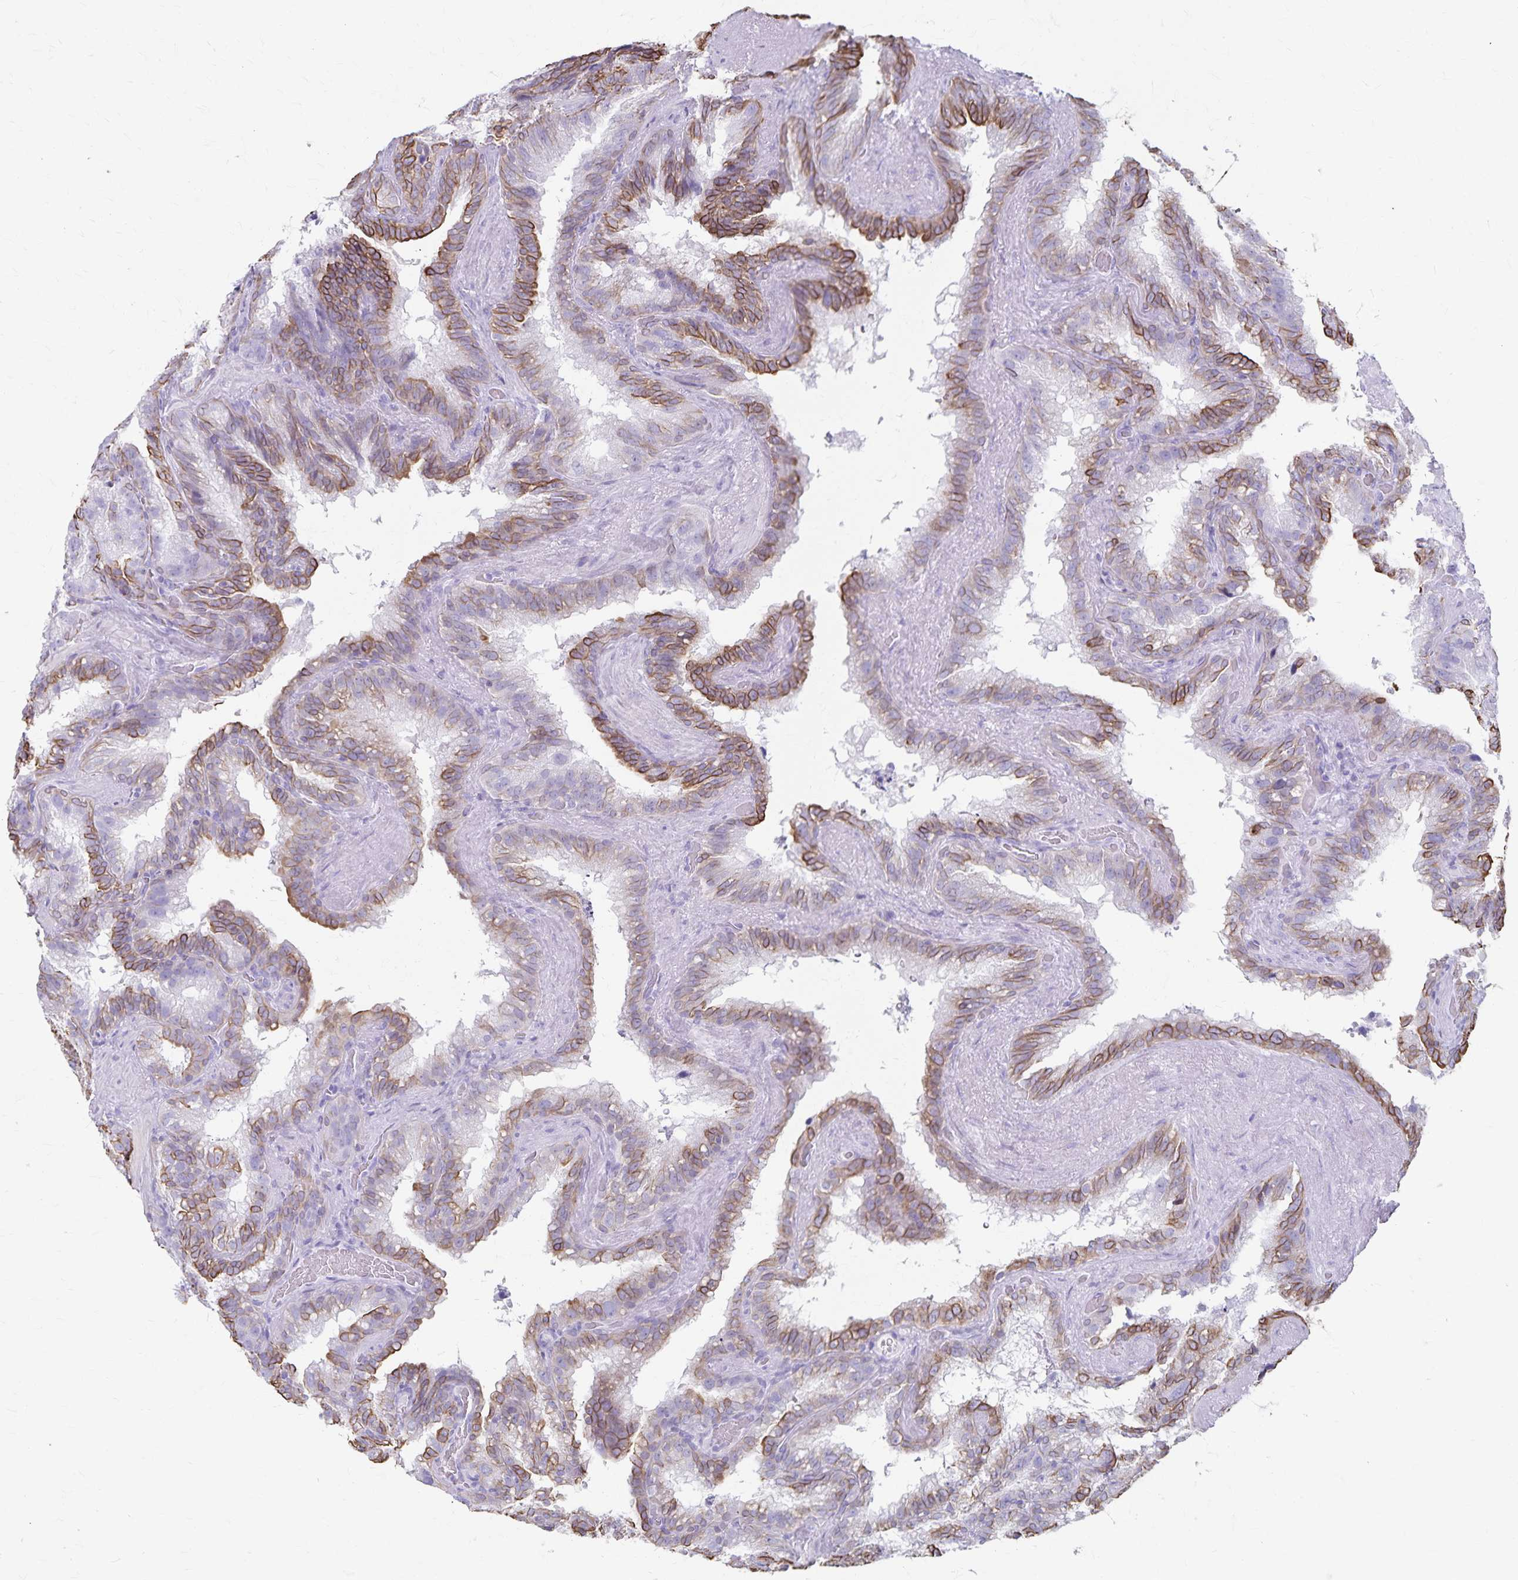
{"staining": {"intensity": "moderate", "quantity": "25%-75%", "location": "cytoplasmic/membranous"}, "tissue": "seminal vesicle", "cell_type": "Glandular cells", "image_type": "normal", "snomed": [{"axis": "morphology", "description": "Normal tissue, NOS"}, {"axis": "topography", "description": "Seminal veicle"}], "caption": "The photomicrograph shows staining of benign seminal vesicle, revealing moderate cytoplasmic/membranous protein staining (brown color) within glandular cells.", "gene": "GPBAR1", "patient": {"sex": "male", "age": 60}}